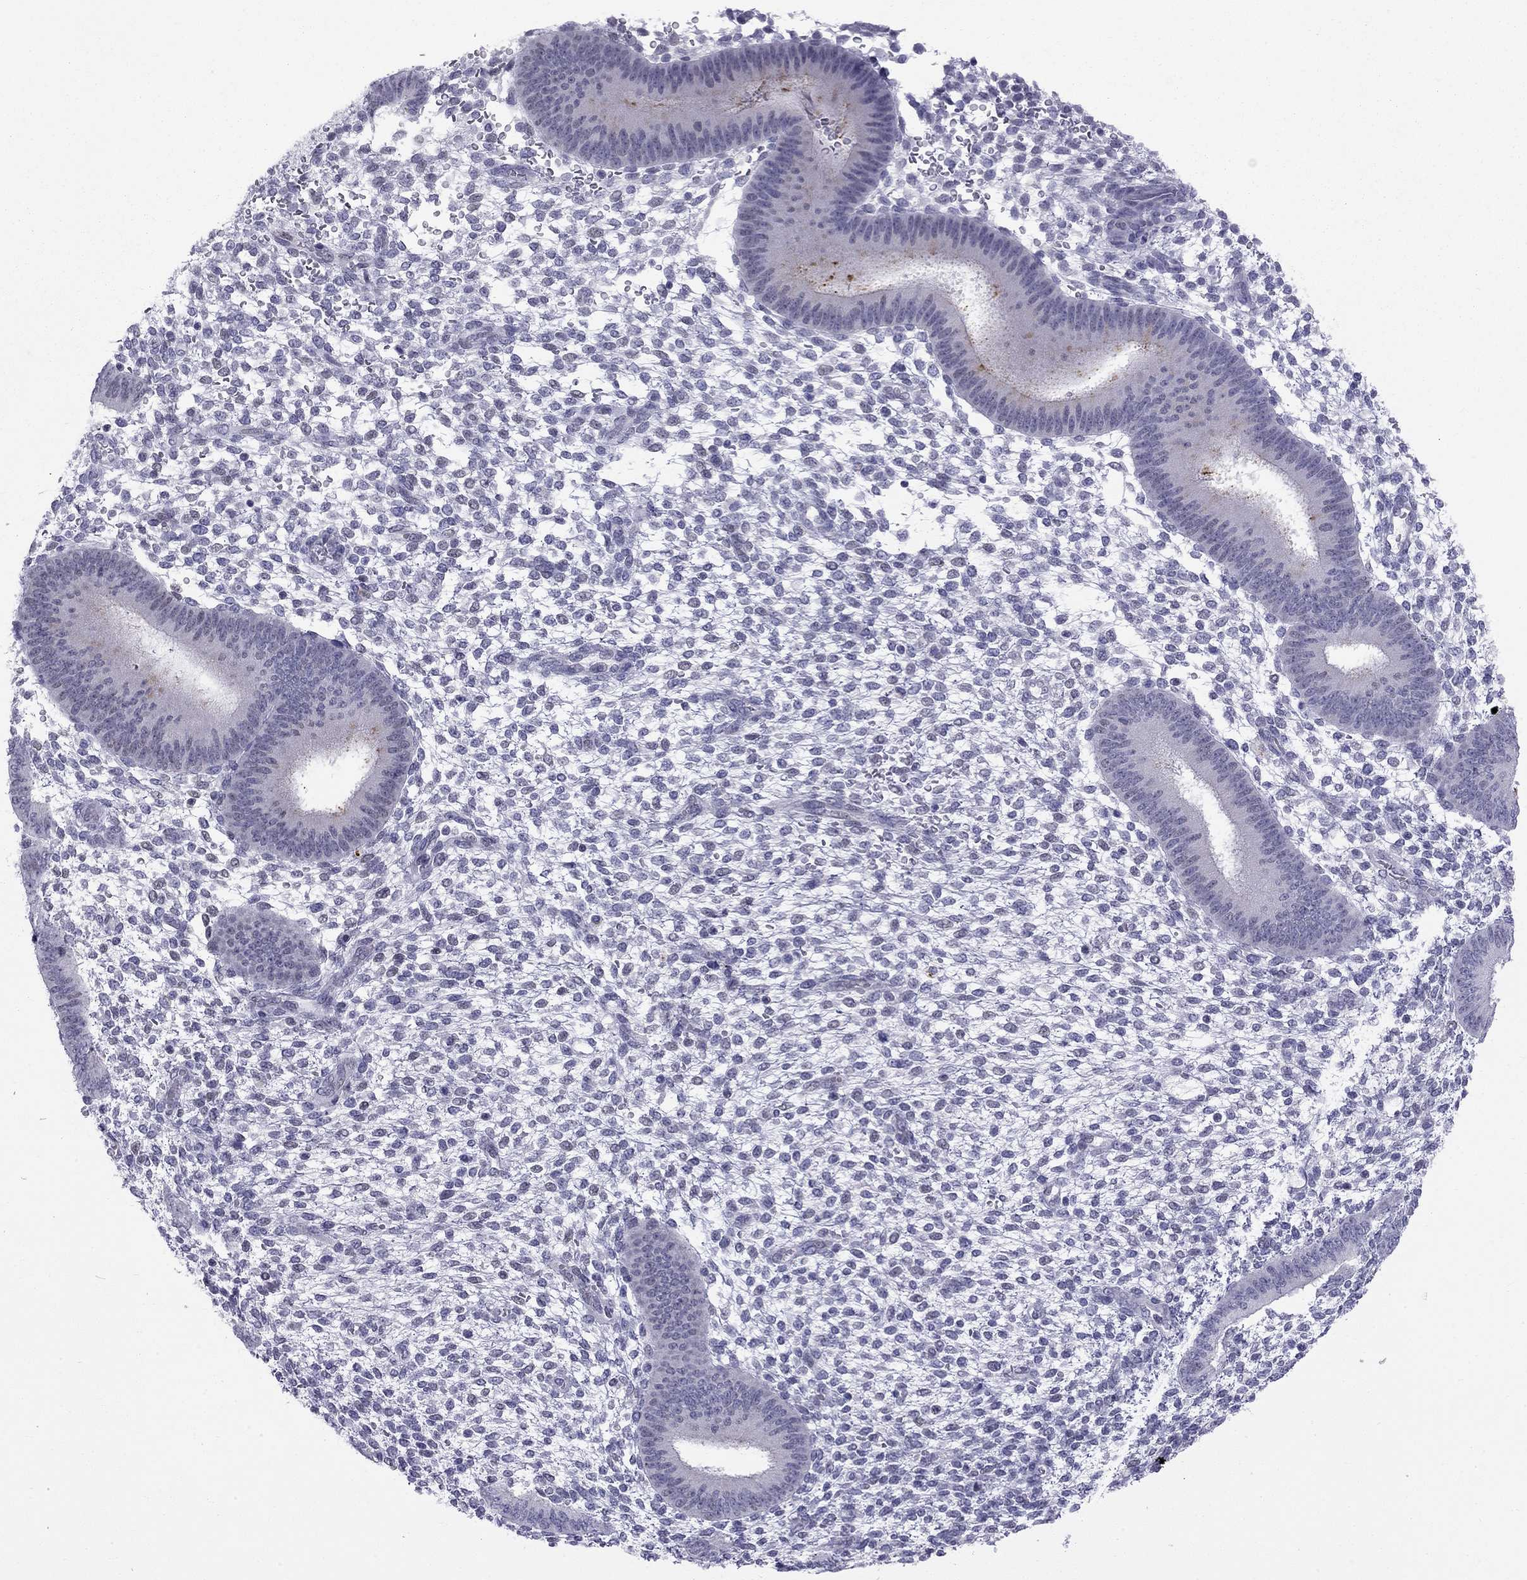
{"staining": {"intensity": "negative", "quantity": "none", "location": "none"}, "tissue": "endometrium", "cell_type": "Cells in endometrial stroma", "image_type": "normal", "snomed": [{"axis": "morphology", "description": "Normal tissue, NOS"}, {"axis": "topography", "description": "Endometrium"}], "caption": "An immunohistochemistry (IHC) histopathology image of unremarkable endometrium is shown. There is no staining in cells in endometrial stroma of endometrium. (Brightfield microscopy of DAB (3,3'-diaminobenzidine) immunohistochemistry (IHC) at high magnification).", "gene": "MUC15", "patient": {"sex": "female", "age": 39}}